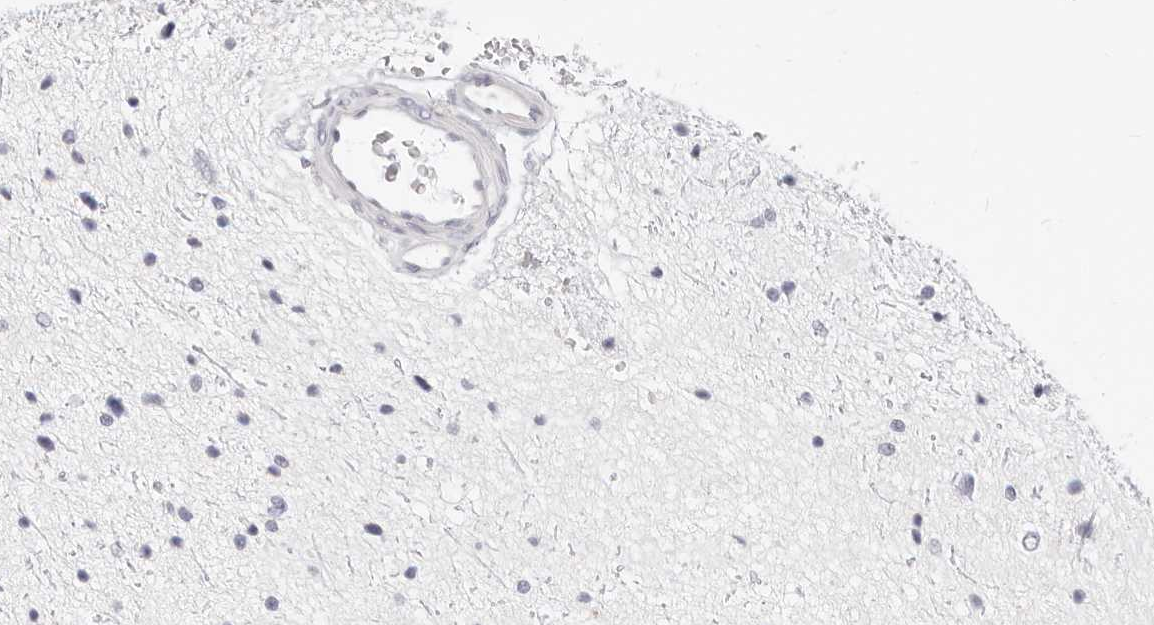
{"staining": {"intensity": "negative", "quantity": "none", "location": "none"}, "tissue": "glioma", "cell_type": "Tumor cells", "image_type": "cancer", "snomed": [{"axis": "morphology", "description": "Glioma, malignant, Low grade"}, {"axis": "topography", "description": "Brain"}], "caption": "Immunohistochemistry of human malignant glioma (low-grade) reveals no staining in tumor cells.", "gene": "CAMP", "patient": {"sex": "female", "age": 37}}